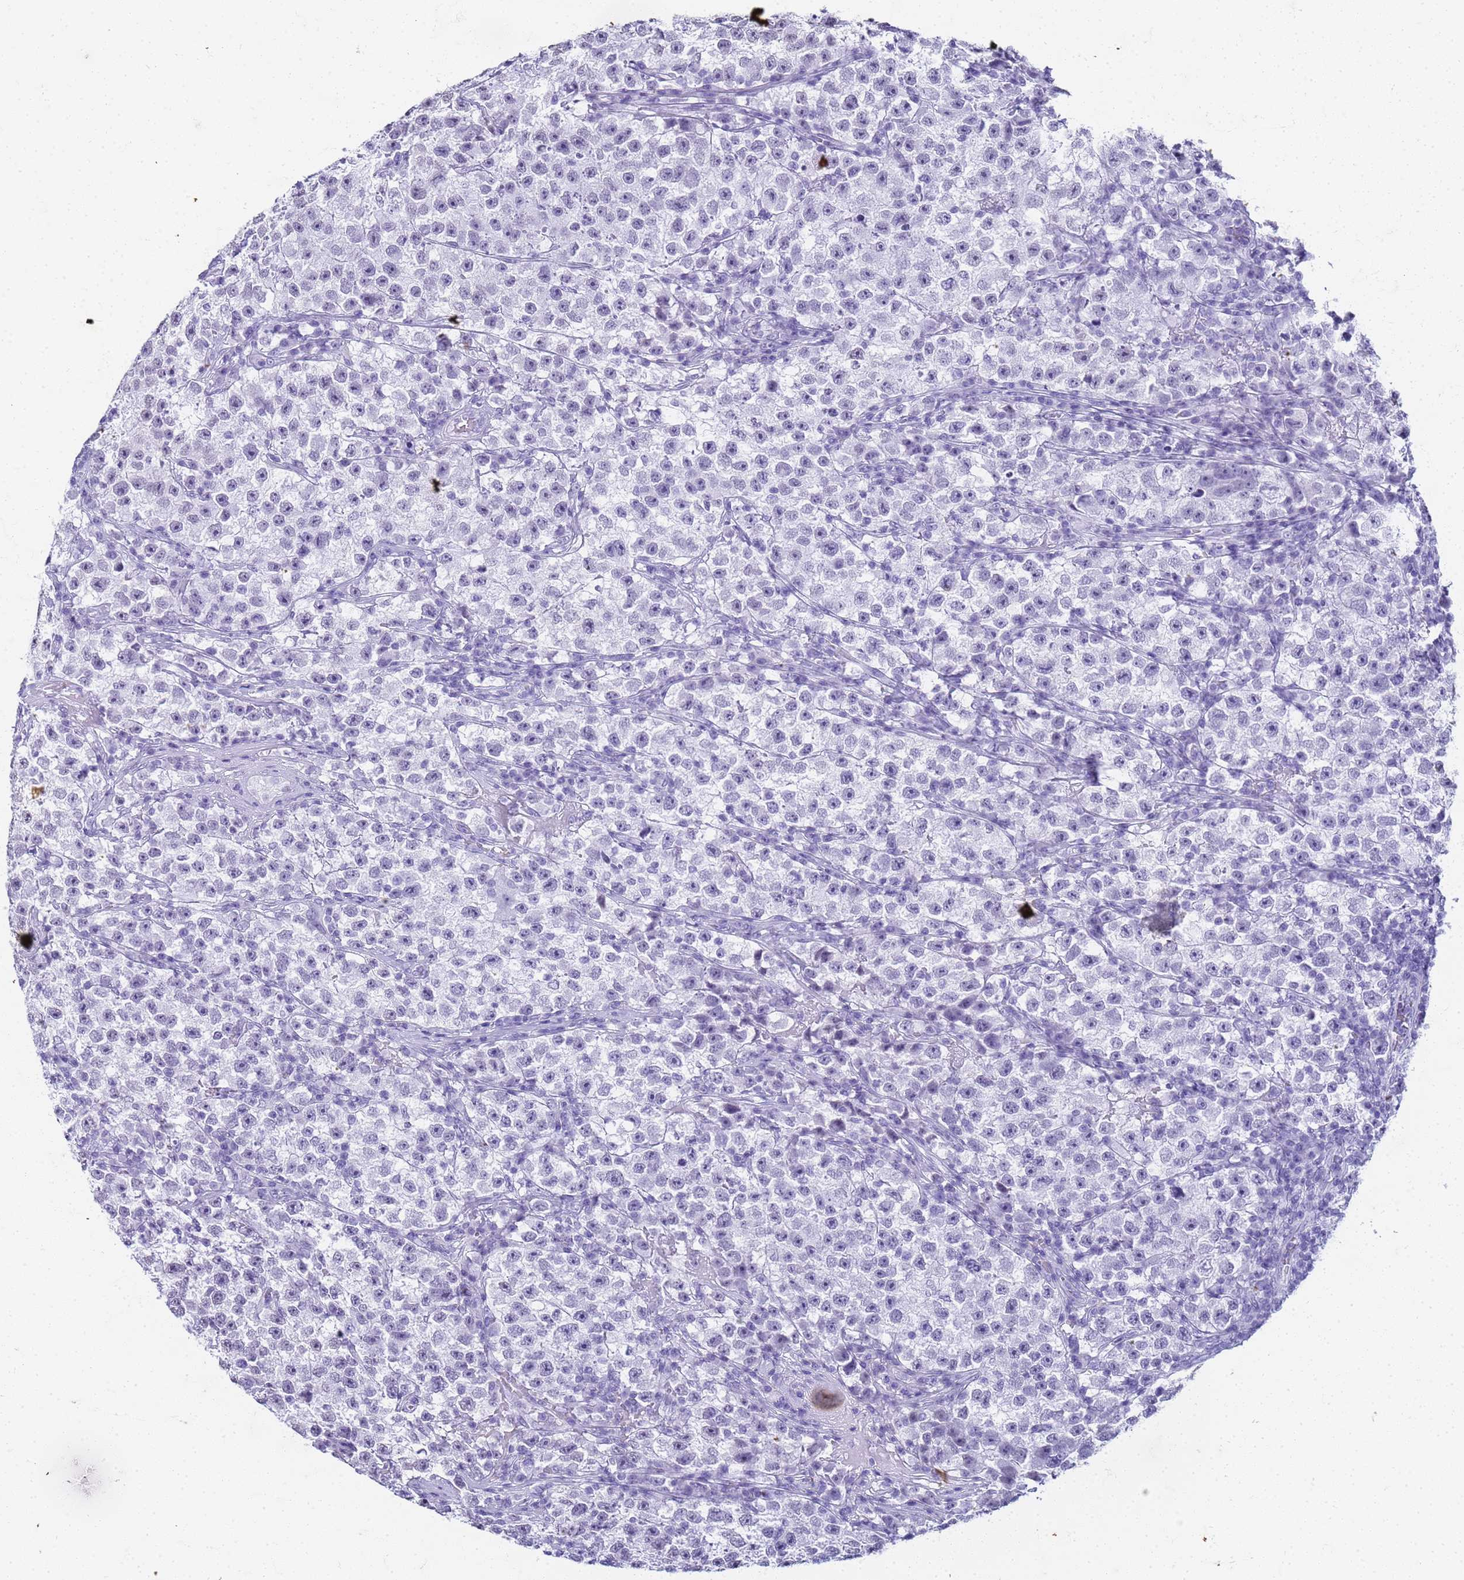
{"staining": {"intensity": "negative", "quantity": "none", "location": "none"}, "tissue": "testis cancer", "cell_type": "Tumor cells", "image_type": "cancer", "snomed": [{"axis": "morphology", "description": "Seminoma, NOS"}, {"axis": "topography", "description": "Testis"}], "caption": "Tumor cells are negative for protein expression in human testis cancer.", "gene": "SLC7A9", "patient": {"sex": "male", "age": 22}}